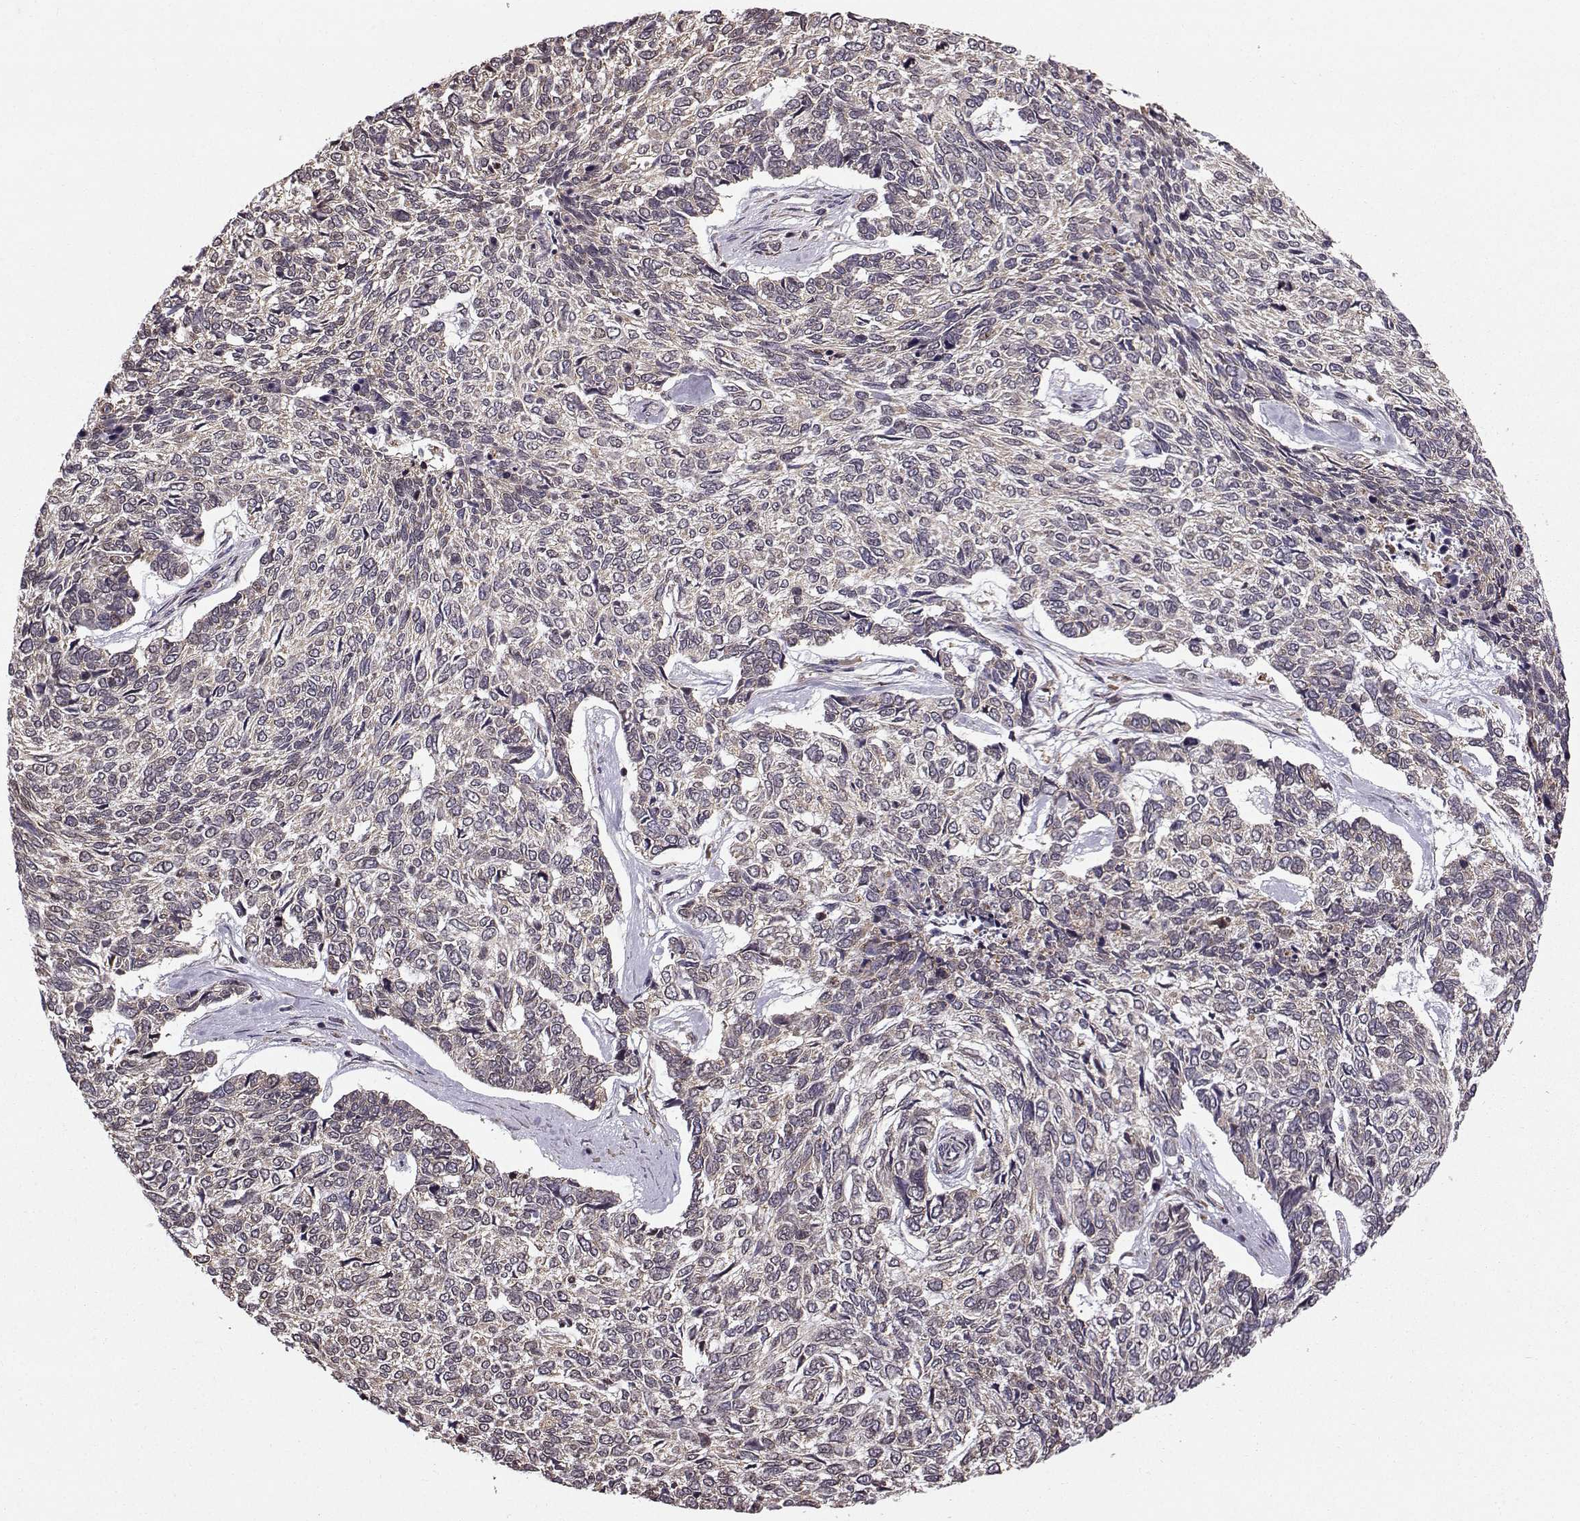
{"staining": {"intensity": "negative", "quantity": "none", "location": "none"}, "tissue": "skin cancer", "cell_type": "Tumor cells", "image_type": "cancer", "snomed": [{"axis": "morphology", "description": "Basal cell carcinoma"}, {"axis": "topography", "description": "Skin"}], "caption": "Protein analysis of basal cell carcinoma (skin) exhibits no significant expression in tumor cells.", "gene": "EZH1", "patient": {"sex": "female", "age": 65}}